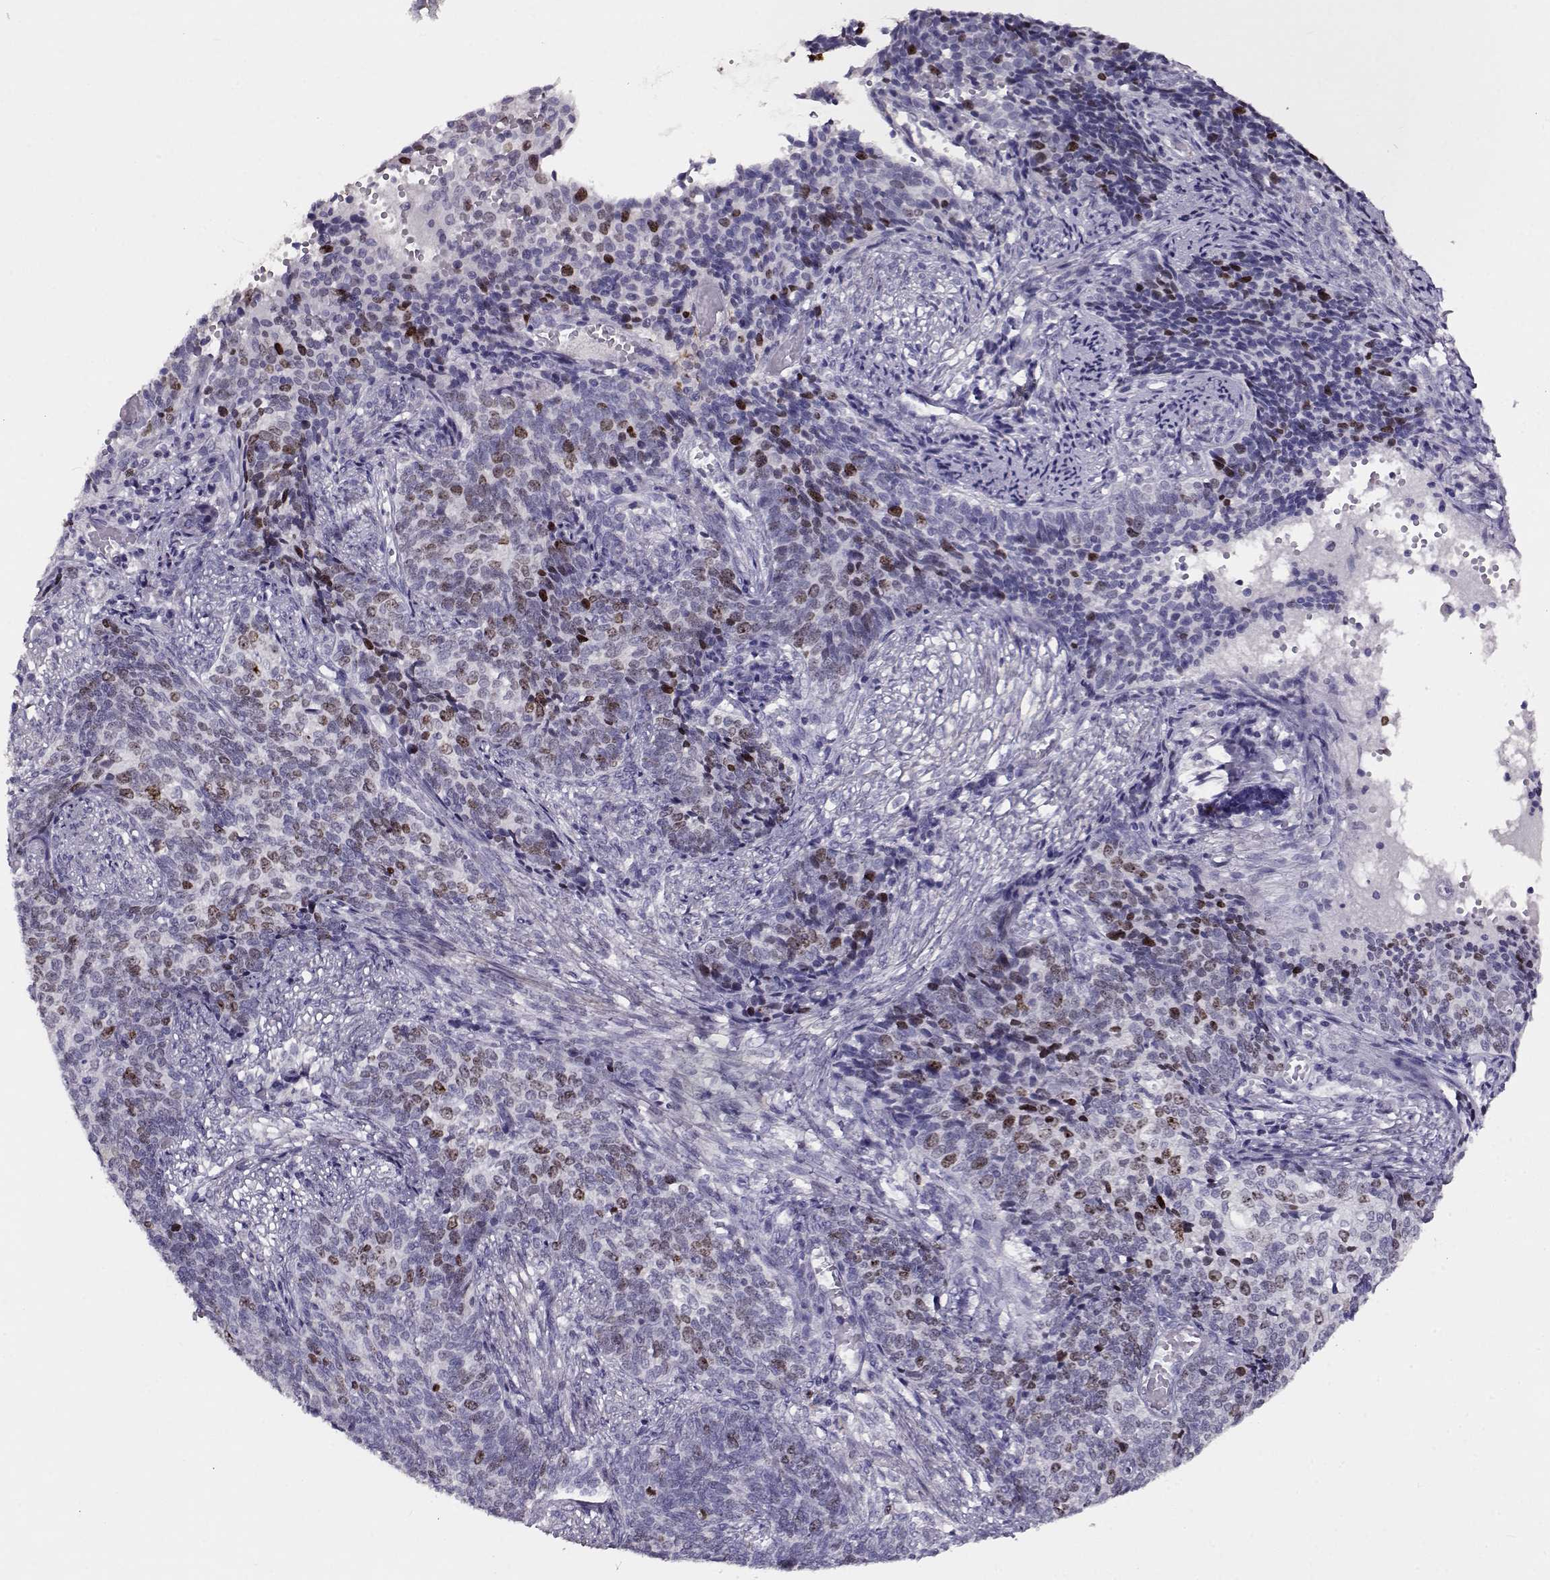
{"staining": {"intensity": "moderate", "quantity": "<25%", "location": "nuclear"}, "tissue": "cervical cancer", "cell_type": "Tumor cells", "image_type": "cancer", "snomed": [{"axis": "morphology", "description": "Squamous cell carcinoma, NOS"}, {"axis": "topography", "description": "Cervix"}], "caption": "Moderate nuclear protein expression is present in approximately <25% of tumor cells in cervical cancer (squamous cell carcinoma).", "gene": "NPW", "patient": {"sex": "female", "age": 39}}